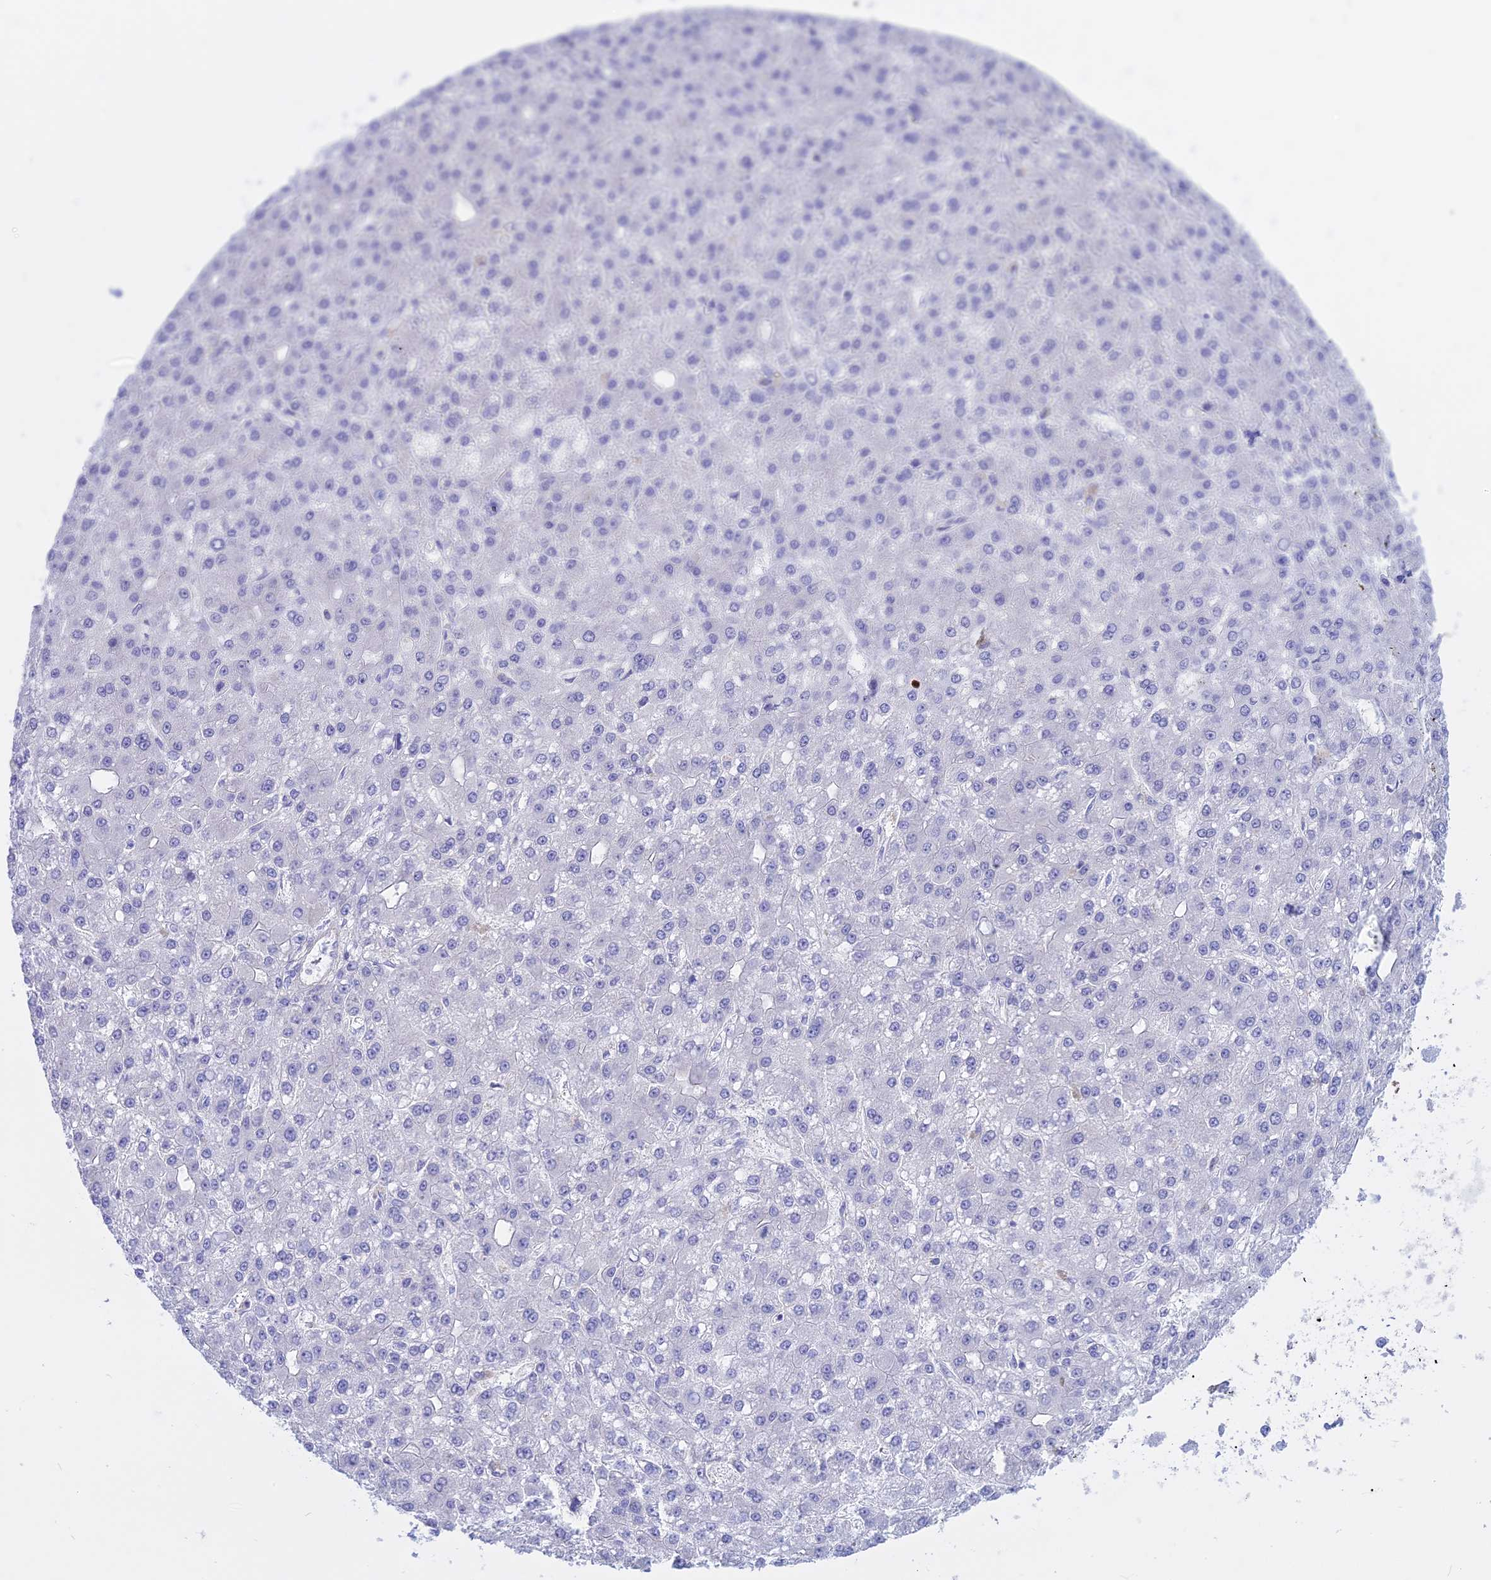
{"staining": {"intensity": "negative", "quantity": "none", "location": "none"}, "tissue": "liver cancer", "cell_type": "Tumor cells", "image_type": "cancer", "snomed": [{"axis": "morphology", "description": "Carcinoma, Hepatocellular, NOS"}, {"axis": "topography", "description": "Liver"}], "caption": "Tumor cells show no significant staining in liver hepatocellular carcinoma. Brightfield microscopy of immunohistochemistry (IHC) stained with DAB (brown) and hematoxylin (blue), captured at high magnification.", "gene": "AHCYL1", "patient": {"sex": "male", "age": 67}}